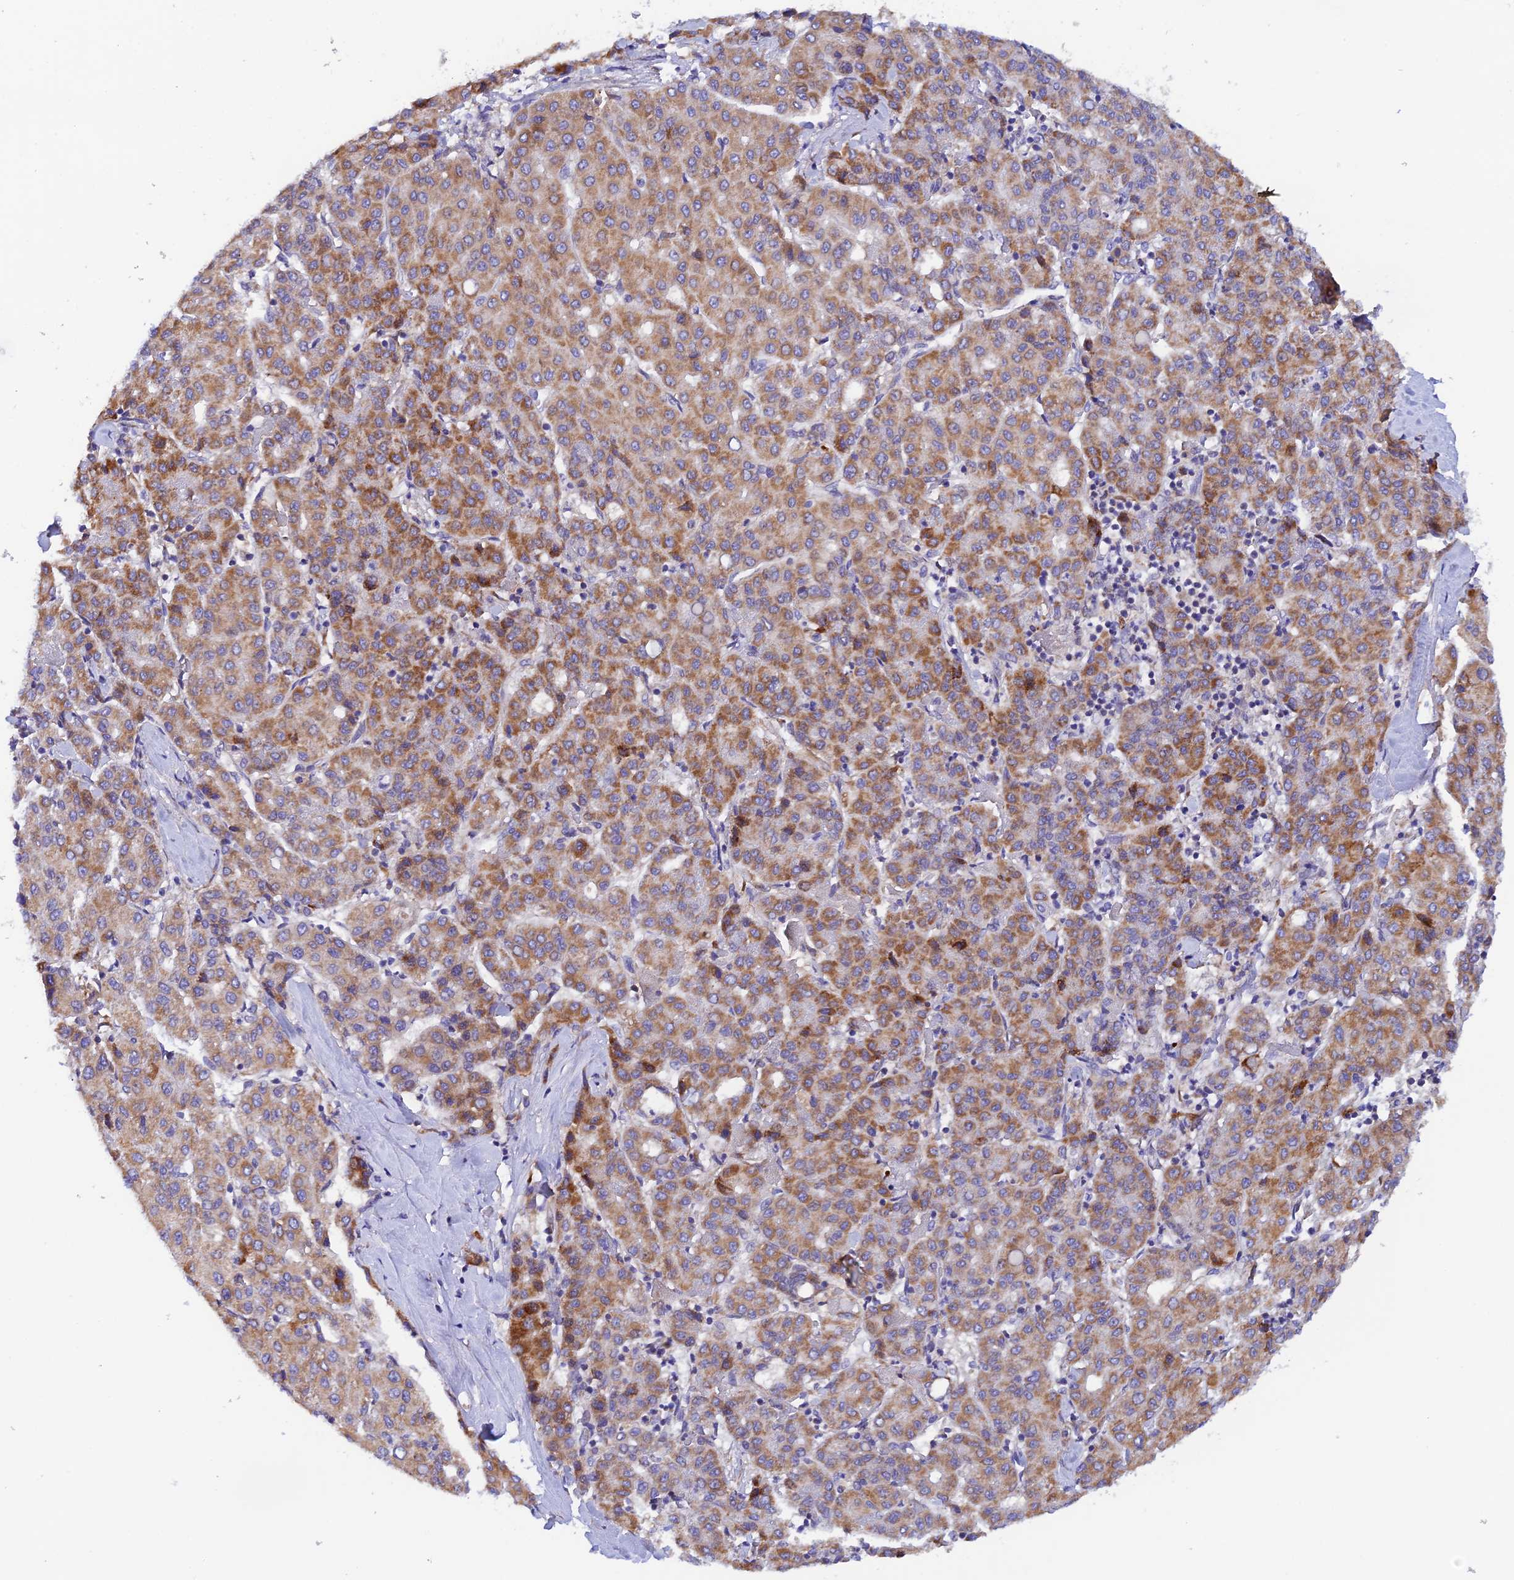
{"staining": {"intensity": "moderate", "quantity": ">75%", "location": "cytoplasmic/membranous"}, "tissue": "liver cancer", "cell_type": "Tumor cells", "image_type": "cancer", "snomed": [{"axis": "morphology", "description": "Carcinoma, Hepatocellular, NOS"}, {"axis": "topography", "description": "Liver"}], "caption": "There is medium levels of moderate cytoplasmic/membranous expression in tumor cells of liver cancer, as demonstrated by immunohistochemical staining (brown color).", "gene": "RANBP6", "patient": {"sex": "male", "age": 65}}